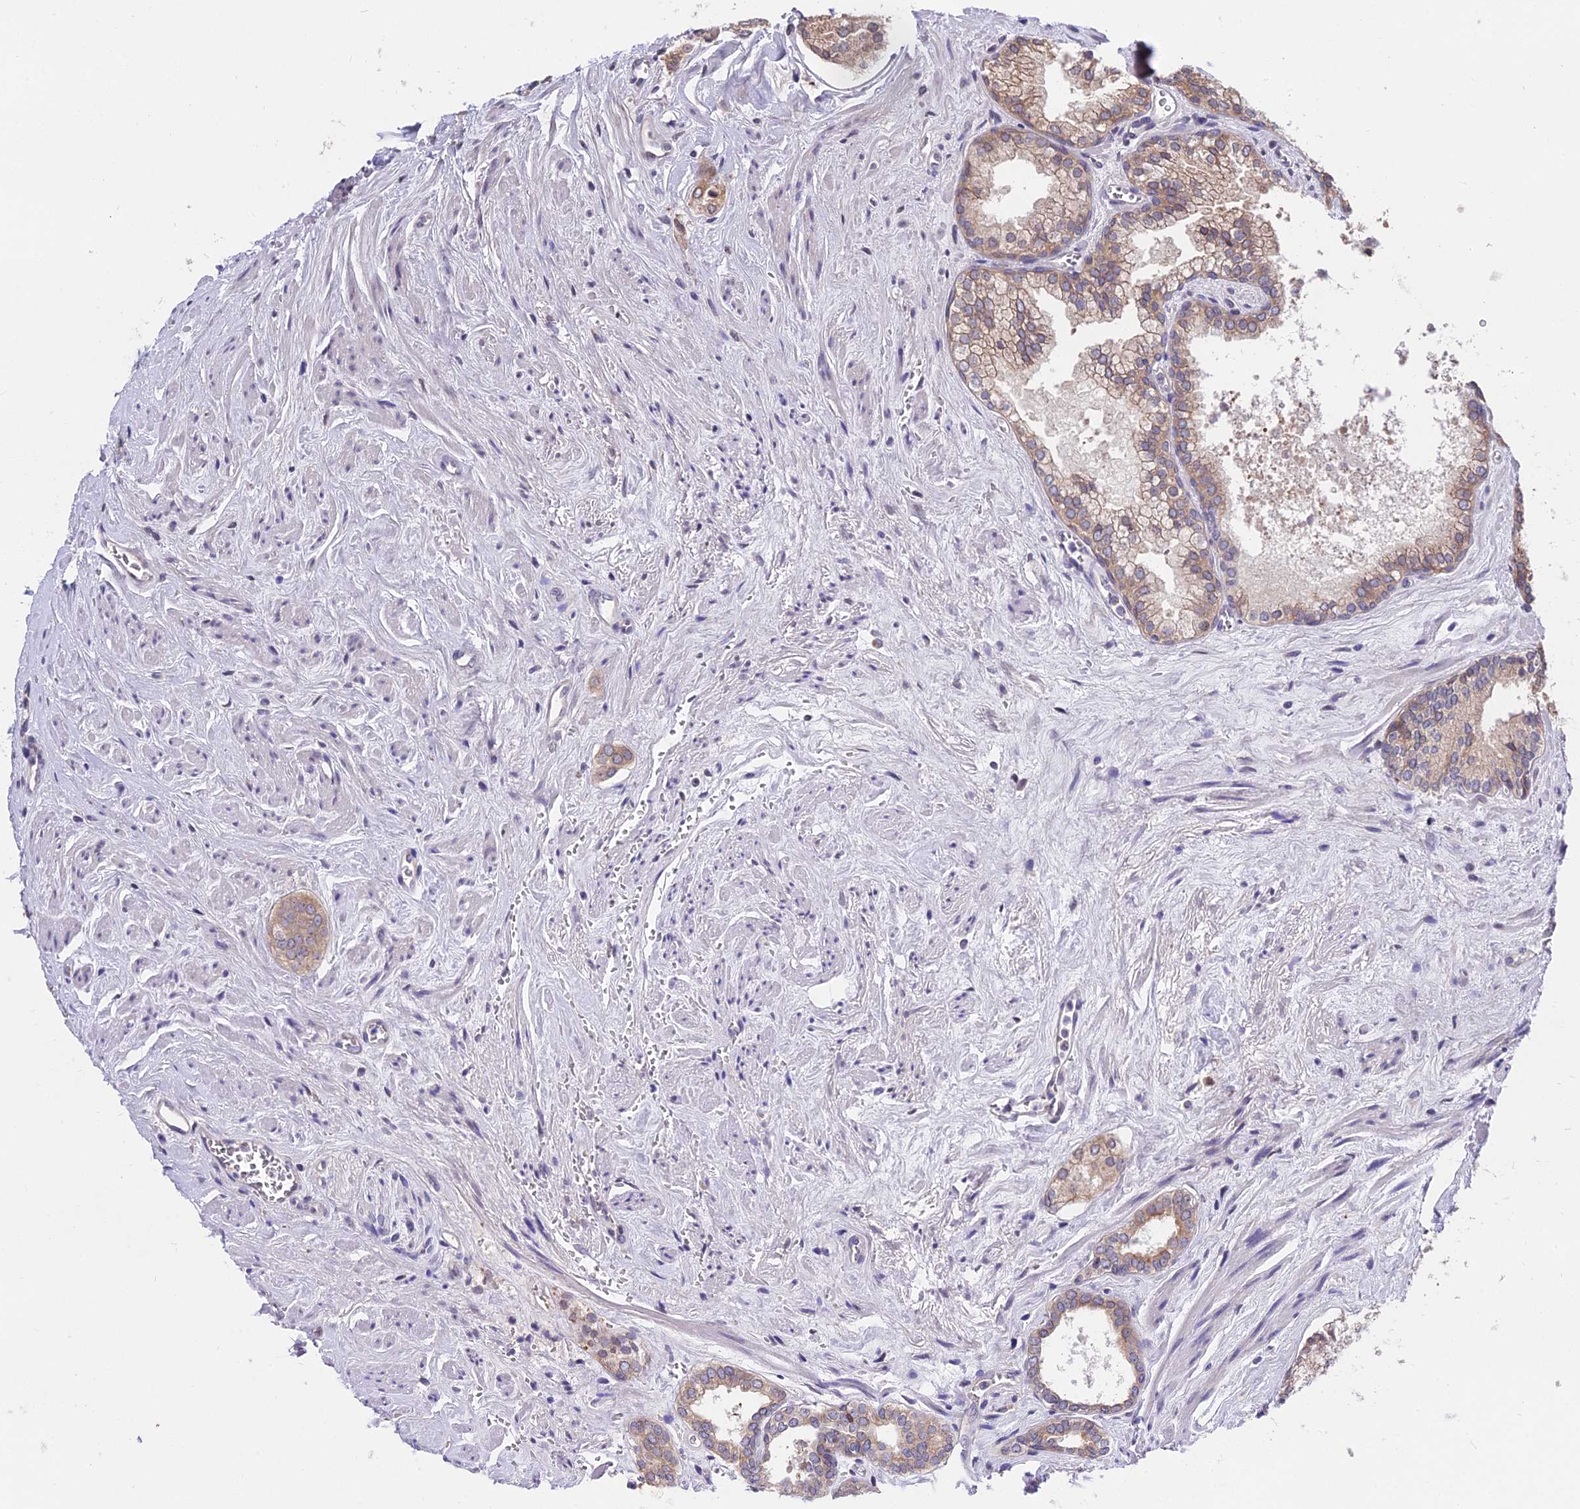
{"staining": {"intensity": "weak", "quantity": ">75%", "location": "cytoplasmic/membranous"}, "tissue": "prostate cancer", "cell_type": "Tumor cells", "image_type": "cancer", "snomed": [{"axis": "morphology", "description": "Adenocarcinoma, Low grade"}, {"axis": "topography", "description": "Prostate"}], "caption": "This image demonstrates immunohistochemistry staining of human prostate low-grade adenocarcinoma, with low weak cytoplasmic/membranous staining in approximately >75% of tumor cells.", "gene": "INPP4A", "patient": {"sex": "male", "age": 68}}